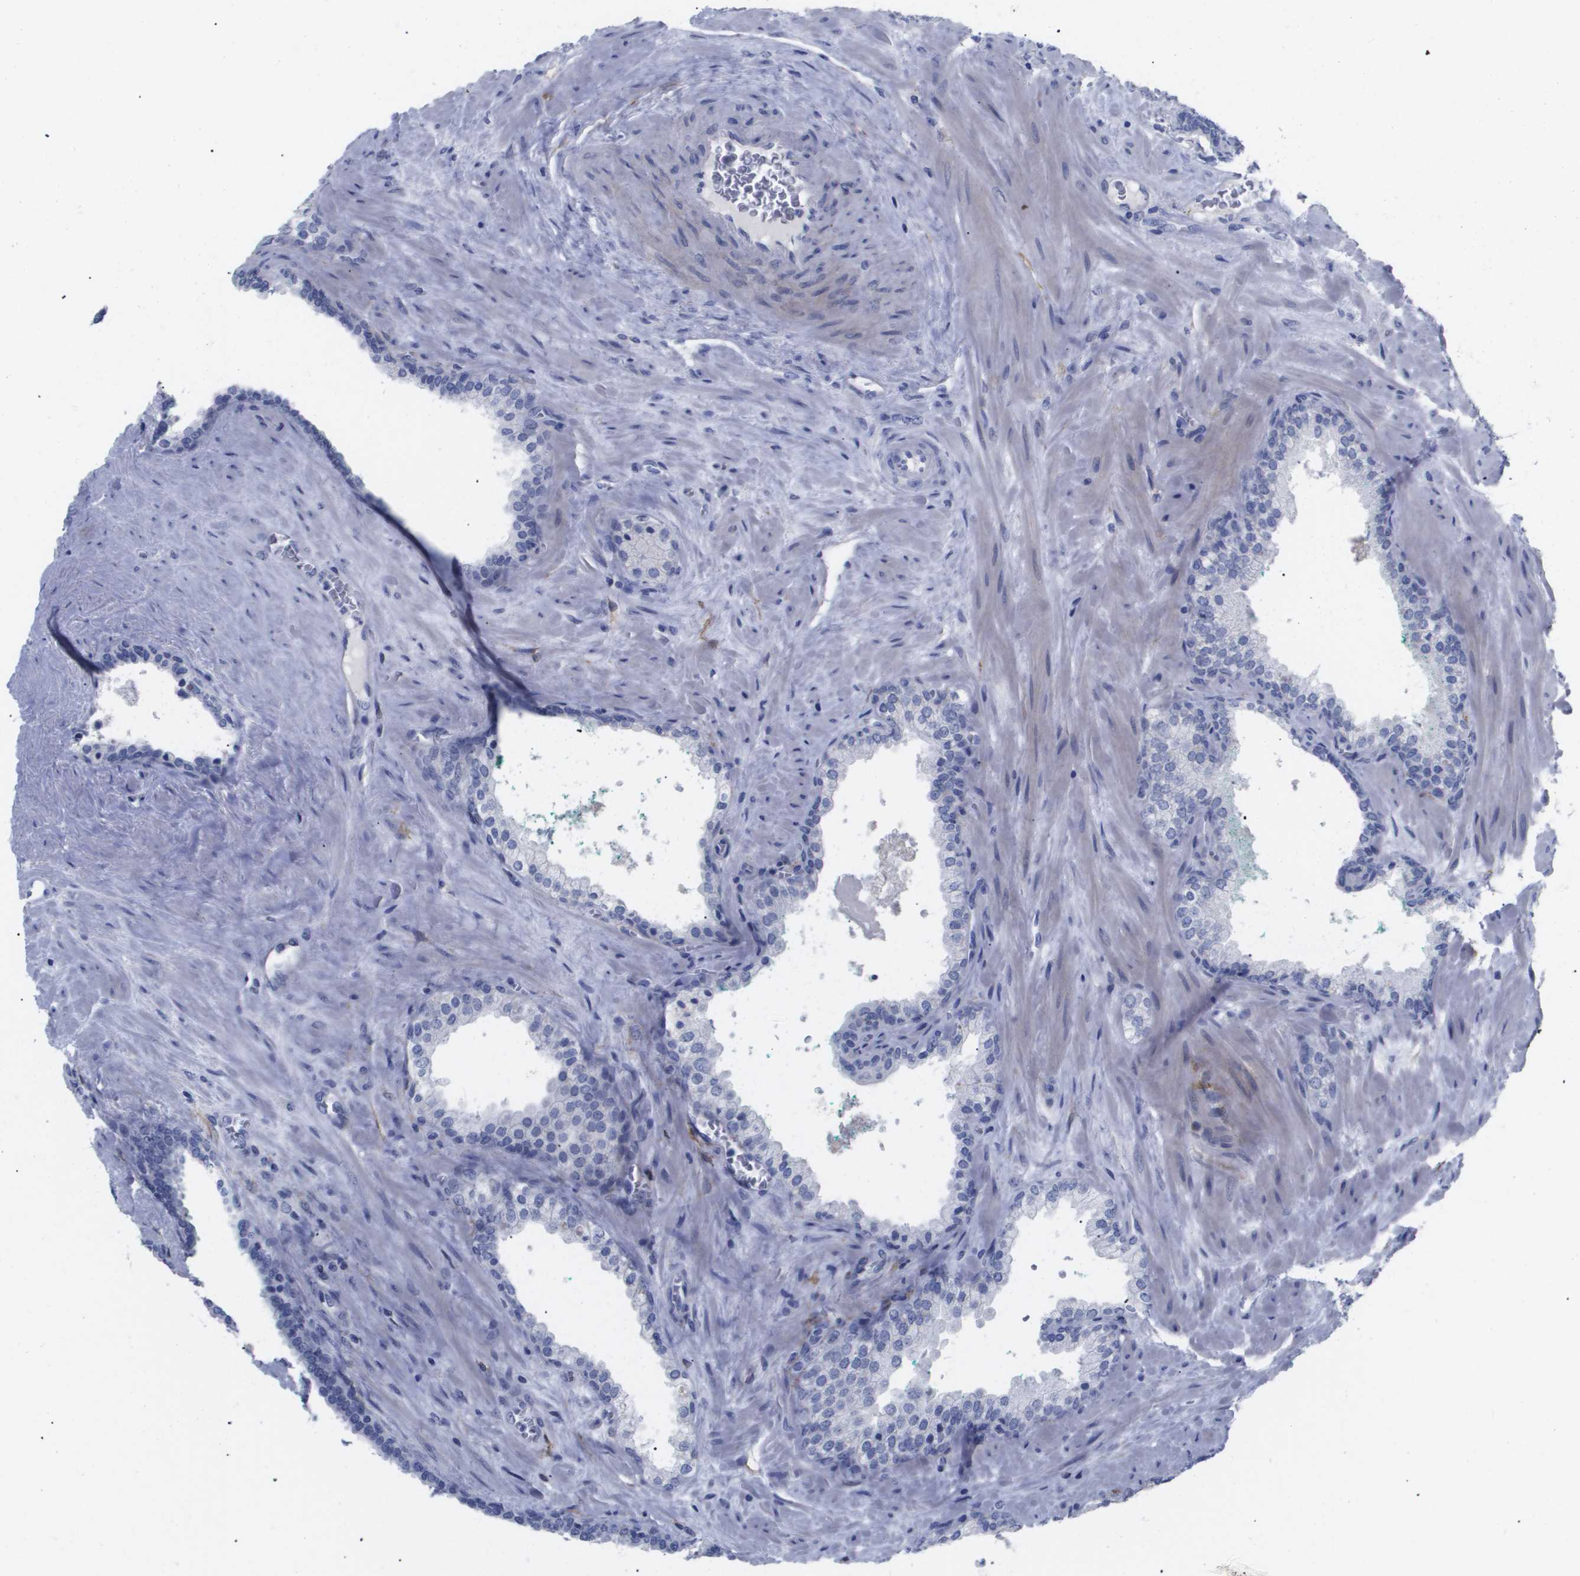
{"staining": {"intensity": "negative", "quantity": "none", "location": "none"}, "tissue": "prostate cancer", "cell_type": "Tumor cells", "image_type": "cancer", "snomed": [{"axis": "morphology", "description": "Adenocarcinoma, Low grade"}, {"axis": "topography", "description": "Prostate"}], "caption": "IHC histopathology image of neoplastic tissue: prostate cancer stained with DAB (3,3'-diaminobenzidine) demonstrates no significant protein staining in tumor cells.", "gene": "CAV3", "patient": {"sex": "male", "age": 63}}